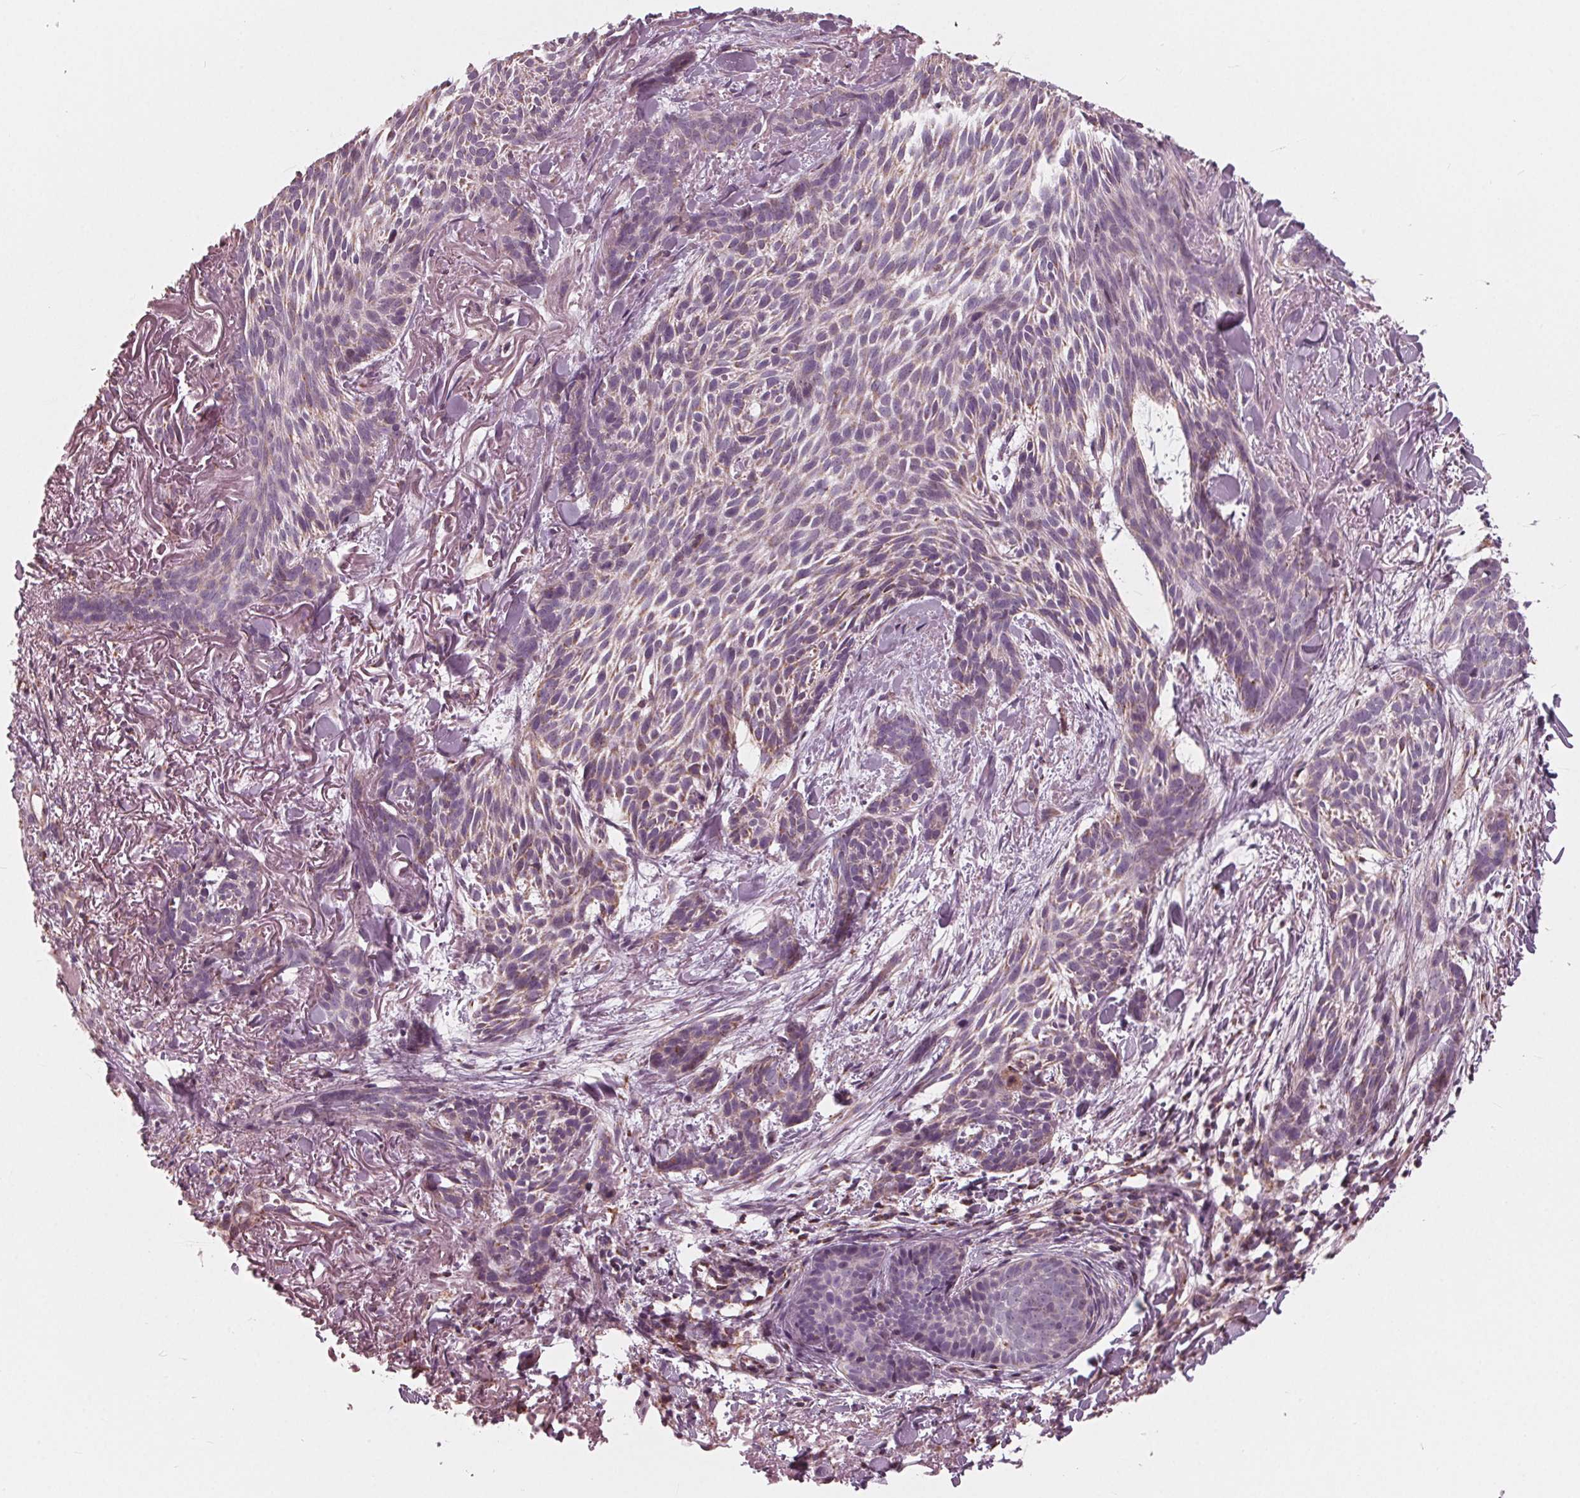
{"staining": {"intensity": "weak", "quantity": "<25%", "location": "cytoplasmic/membranous"}, "tissue": "skin cancer", "cell_type": "Tumor cells", "image_type": "cancer", "snomed": [{"axis": "morphology", "description": "Basal cell carcinoma"}, {"axis": "topography", "description": "Skin"}], "caption": "Immunohistochemical staining of skin cancer displays no significant staining in tumor cells. The staining is performed using DAB brown chromogen with nuclei counter-stained in using hematoxylin.", "gene": "DCAF4L2", "patient": {"sex": "female", "age": 78}}